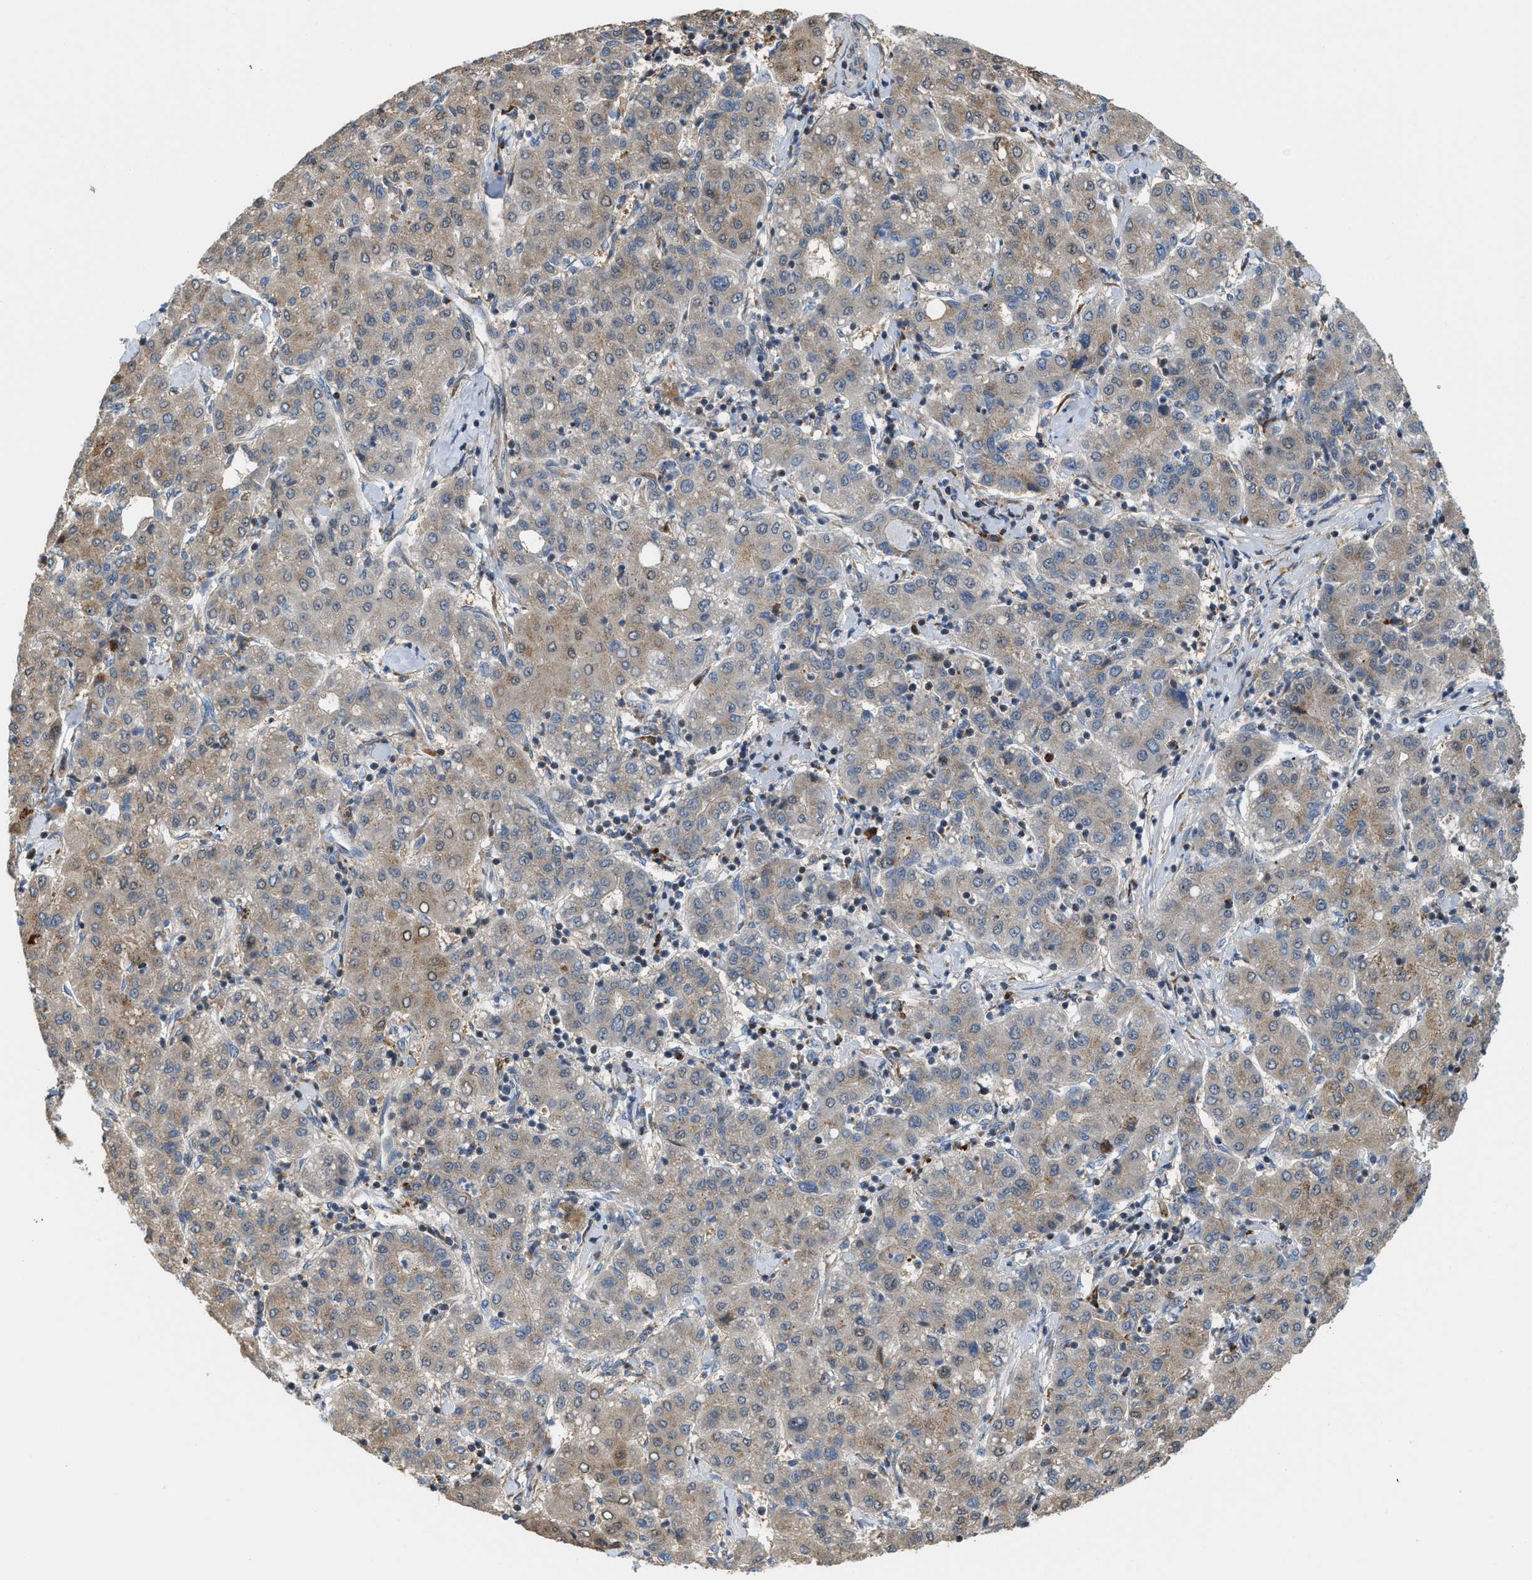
{"staining": {"intensity": "moderate", "quantity": "25%-75%", "location": "cytoplasmic/membranous"}, "tissue": "liver cancer", "cell_type": "Tumor cells", "image_type": "cancer", "snomed": [{"axis": "morphology", "description": "Carcinoma, Hepatocellular, NOS"}, {"axis": "topography", "description": "Liver"}], "caption": "Hepatocellular carcinoma (liver) stained for a protein reveals moderate cytoplasmic/membranous positivity in tumor cells.", "gene": "DIPK1A", "patient": {"sex": "male", "age": 65}}